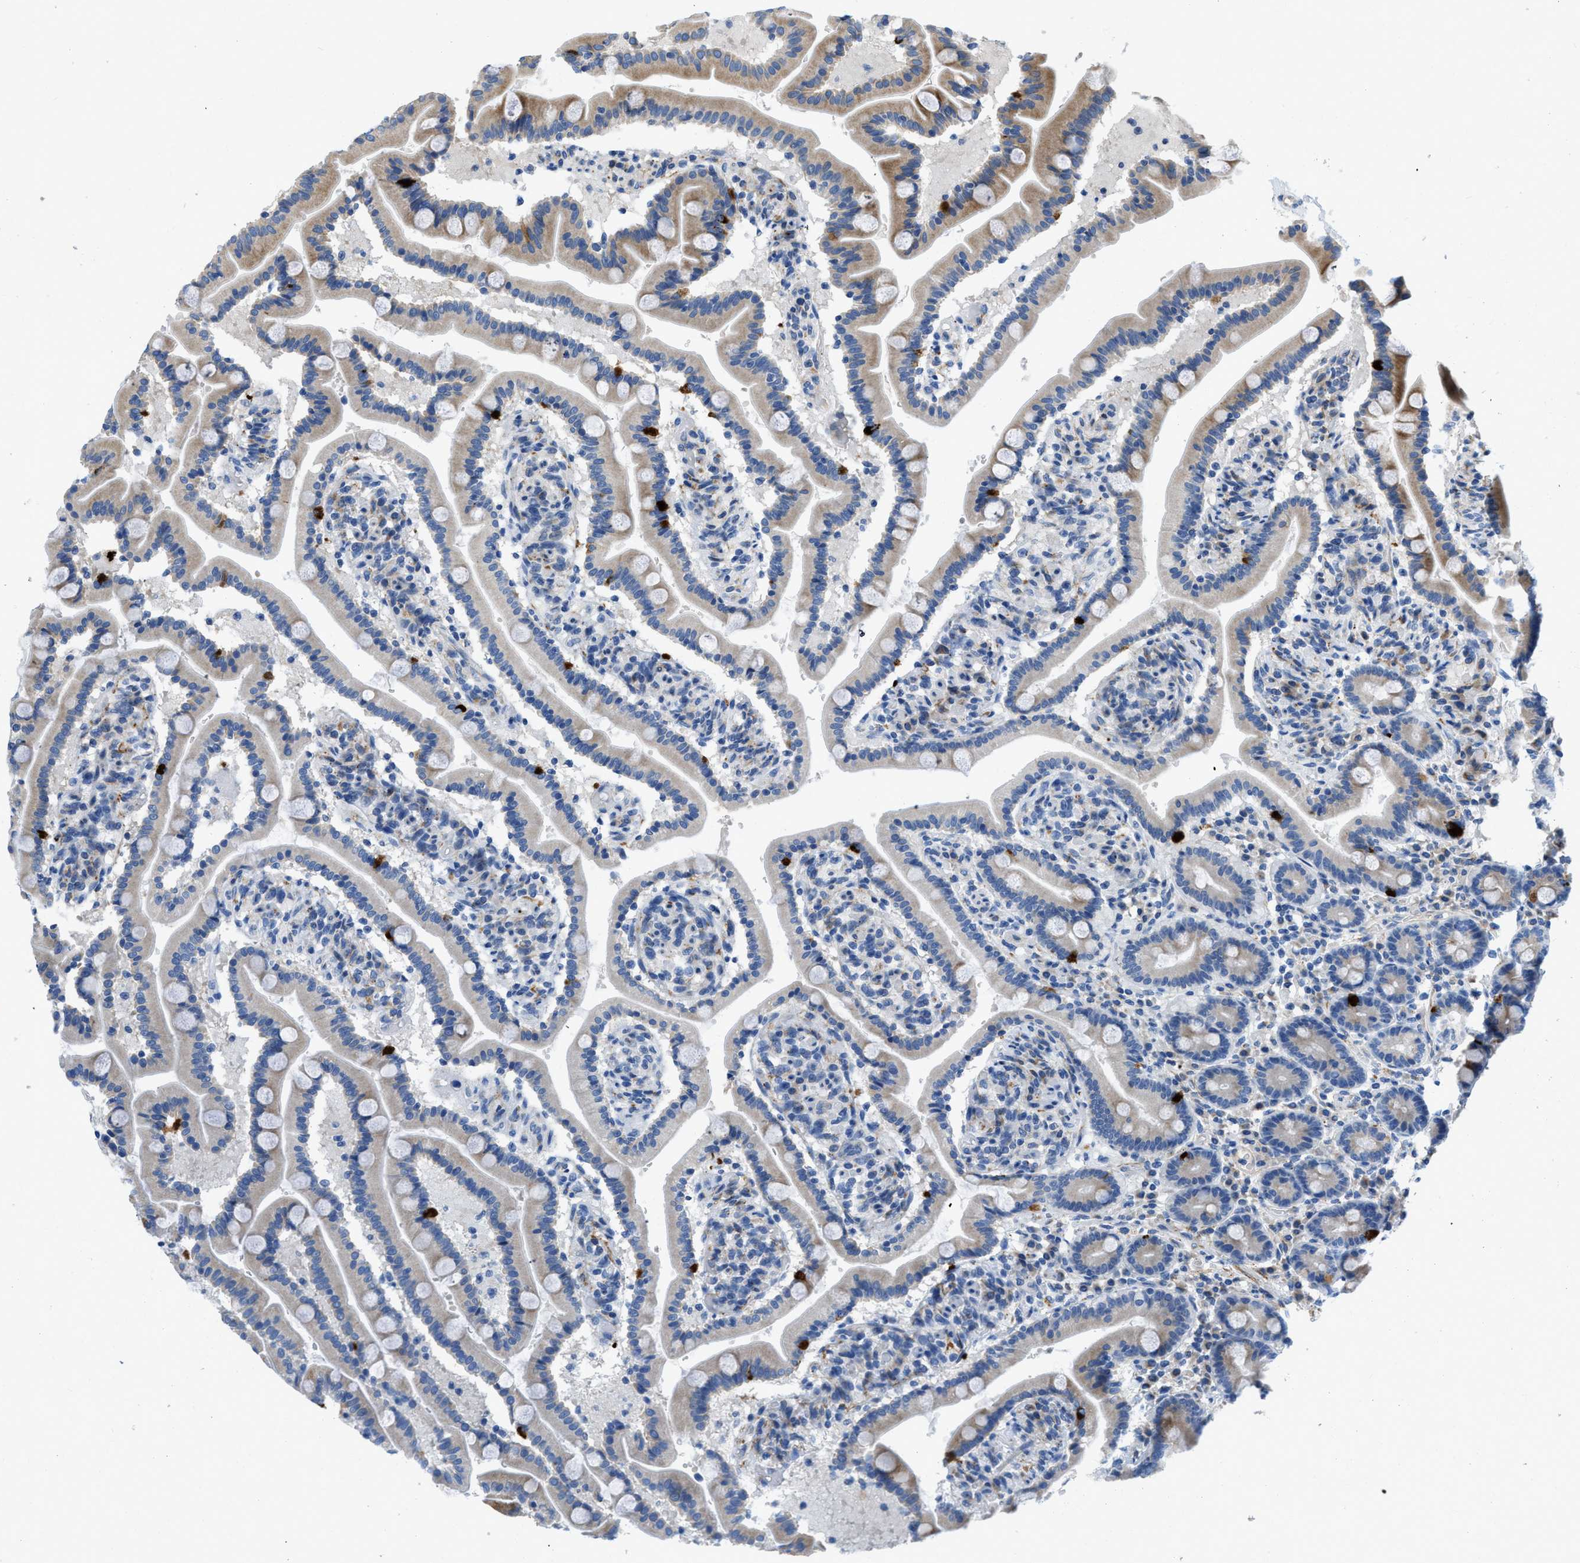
{"staining": {"intensity": "strong", "quantity": "<25%", "location": "cytoplasmic/membranous"}, "tissue": "duodenum", "cell_type": "Glandular cells", "image_type": "normal", "snomed": [{"axis": "morphology", "description": "Normal tissue, NOS"}, {"axis": "topography", "description": "Duodenum"}], "caption": "The photomicrograph shows a brown stain indicating the presence of a protein in the cytoplasmic/membranous of glandular cells in duodenum. (IHC, brightfield microscopy, high magnification).", "gene": "TMEM248", "patient": {"sex": "male", "age": 54}}